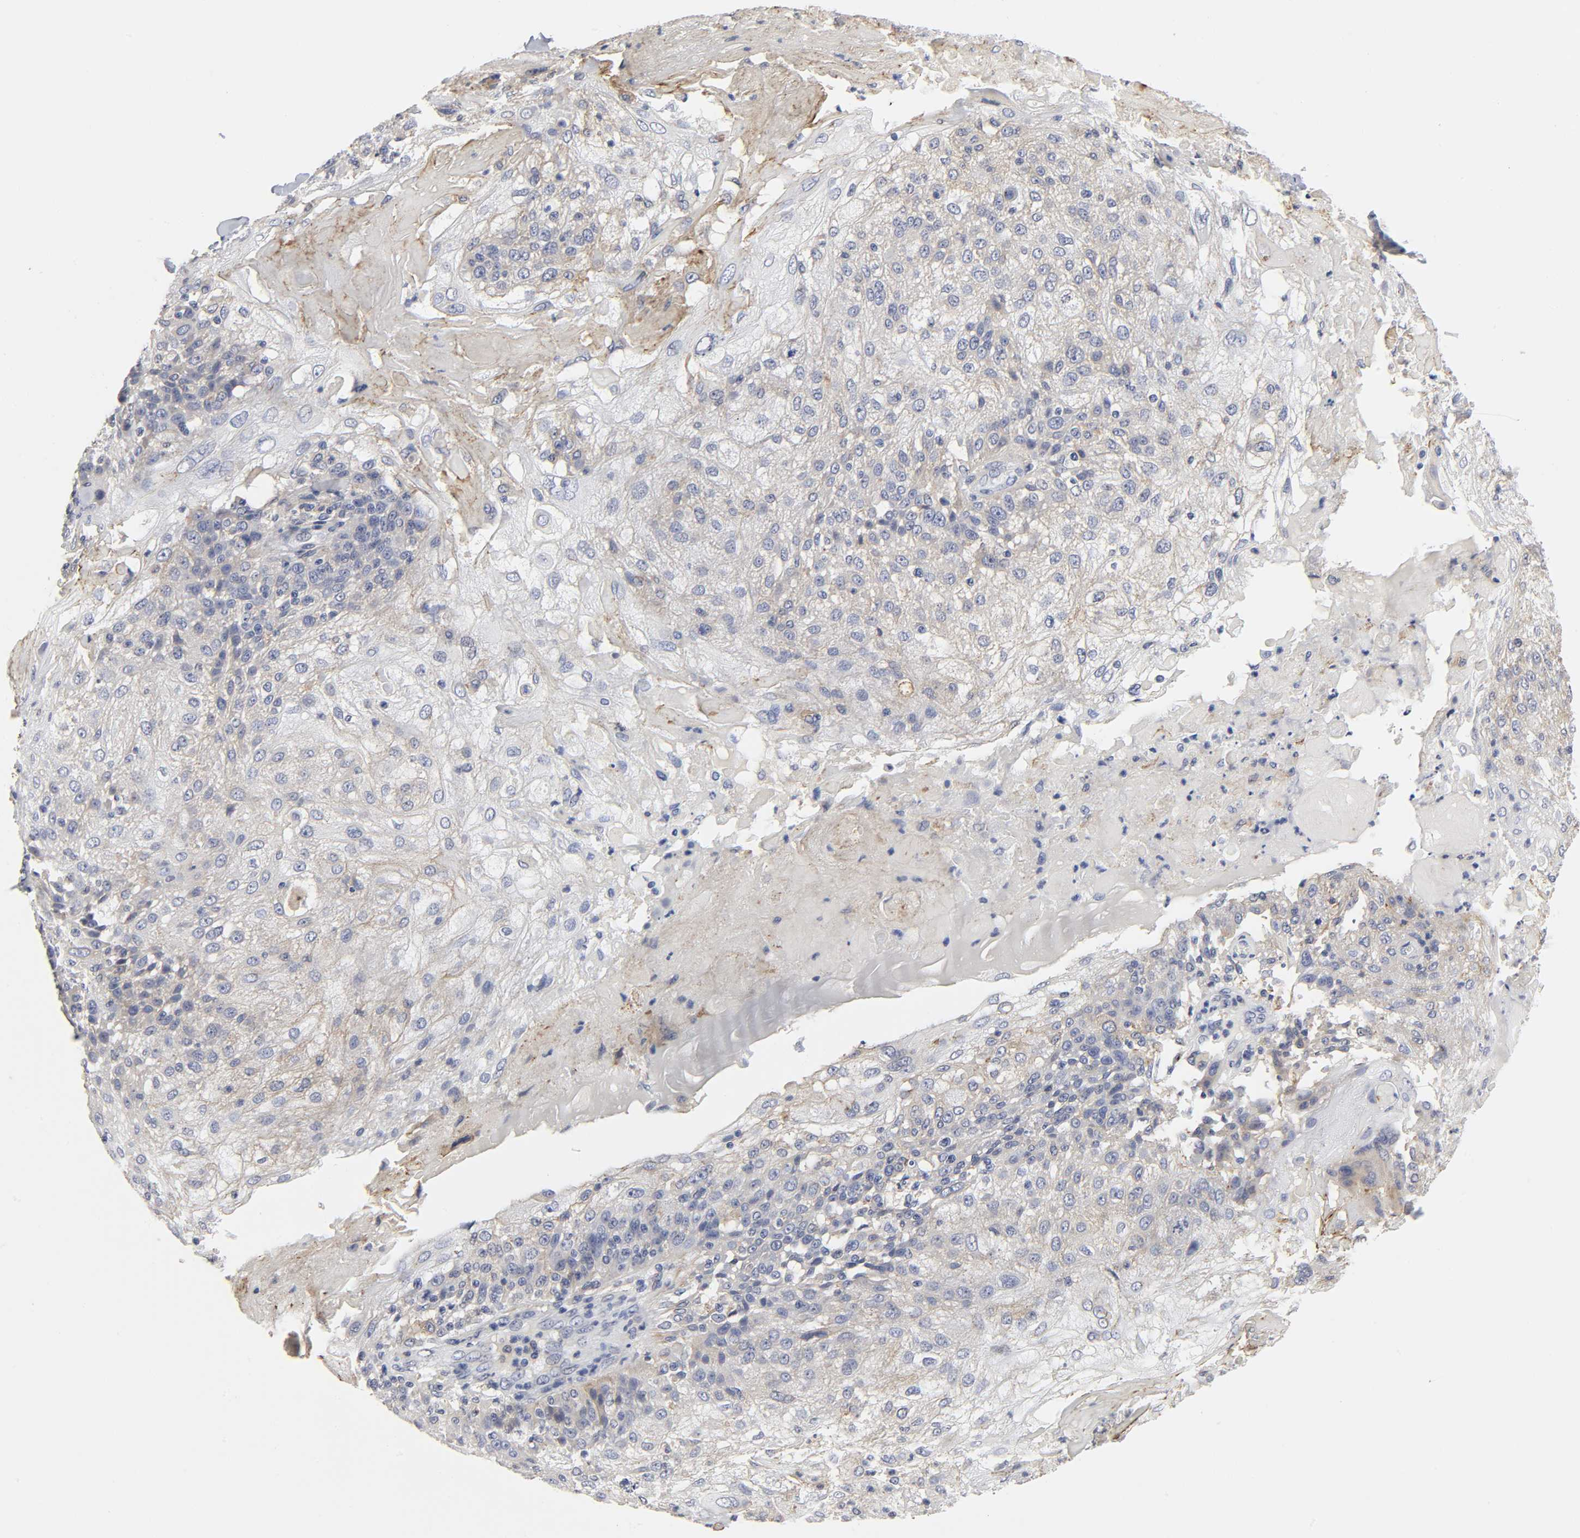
{"staining": {"intensity": "weak", "quantity": "<25%", "location": "cytoplasmic/membranous"}, "tissue": "skin cancer", "cell_type": "Tumor cells", "image_type": "cancer", "snomed": [{"axis": "morphology", "description": "Normal tissue, NOS"}, {"axis": "morphology", "description": "Squamous cell carcinoma, NOS"}, {"axis": "topography", "description": "Skin"}], "caption": "DAB (3,3'-diaminobenzidine) immunohistochemical staining of skin squamous cell carcinoma exhibits no significant staining in tumor cells. (DAB (3,3'-diaminobenzidine) immunohistochemistry (IHC), high magnification).", "gene": "LRP1", "patient": {"sex": "female", "age": 83}}